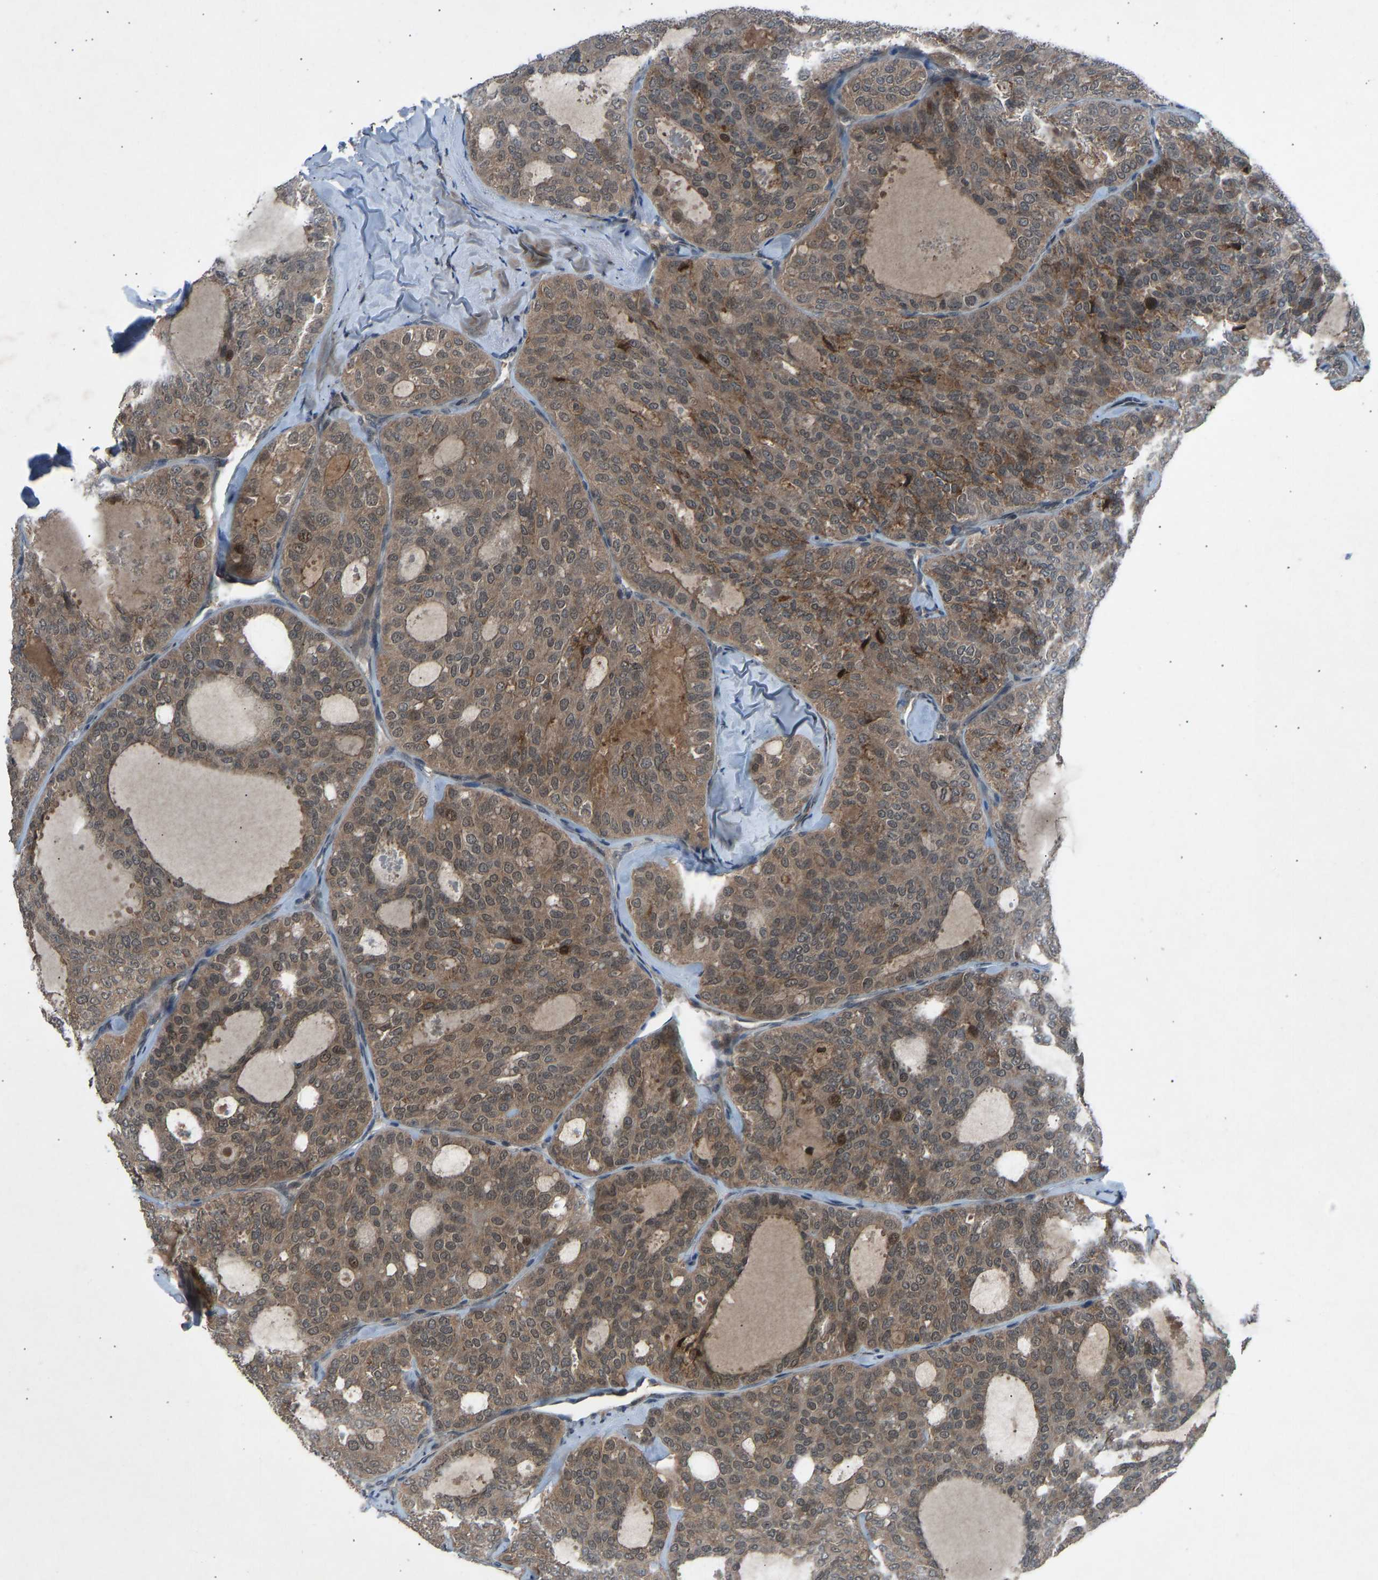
{"staining": {"intensity": "moderate", "quantity": ">75%", "location": "cytoplasmic/membranous"}, "tissue": "thyroid cancer", "cell_type": "Tumor cells", "image_type": "cancer", "snomed": [{"axis": "morphology", "description": "Follicular adenoma carcinoma, NOS"}, {"axis": "topography", "description": "Thyroid gland"}], "caption": "This histopathology image exhibits IHC staining of human thyroid follicular adenoma carcinoma, with medium moderate cytoplasmic/membranous expression in approximately >75% of tumor cells.", "gene": "SLC43A1", "patient": {"sex": "male", "age": 75}}